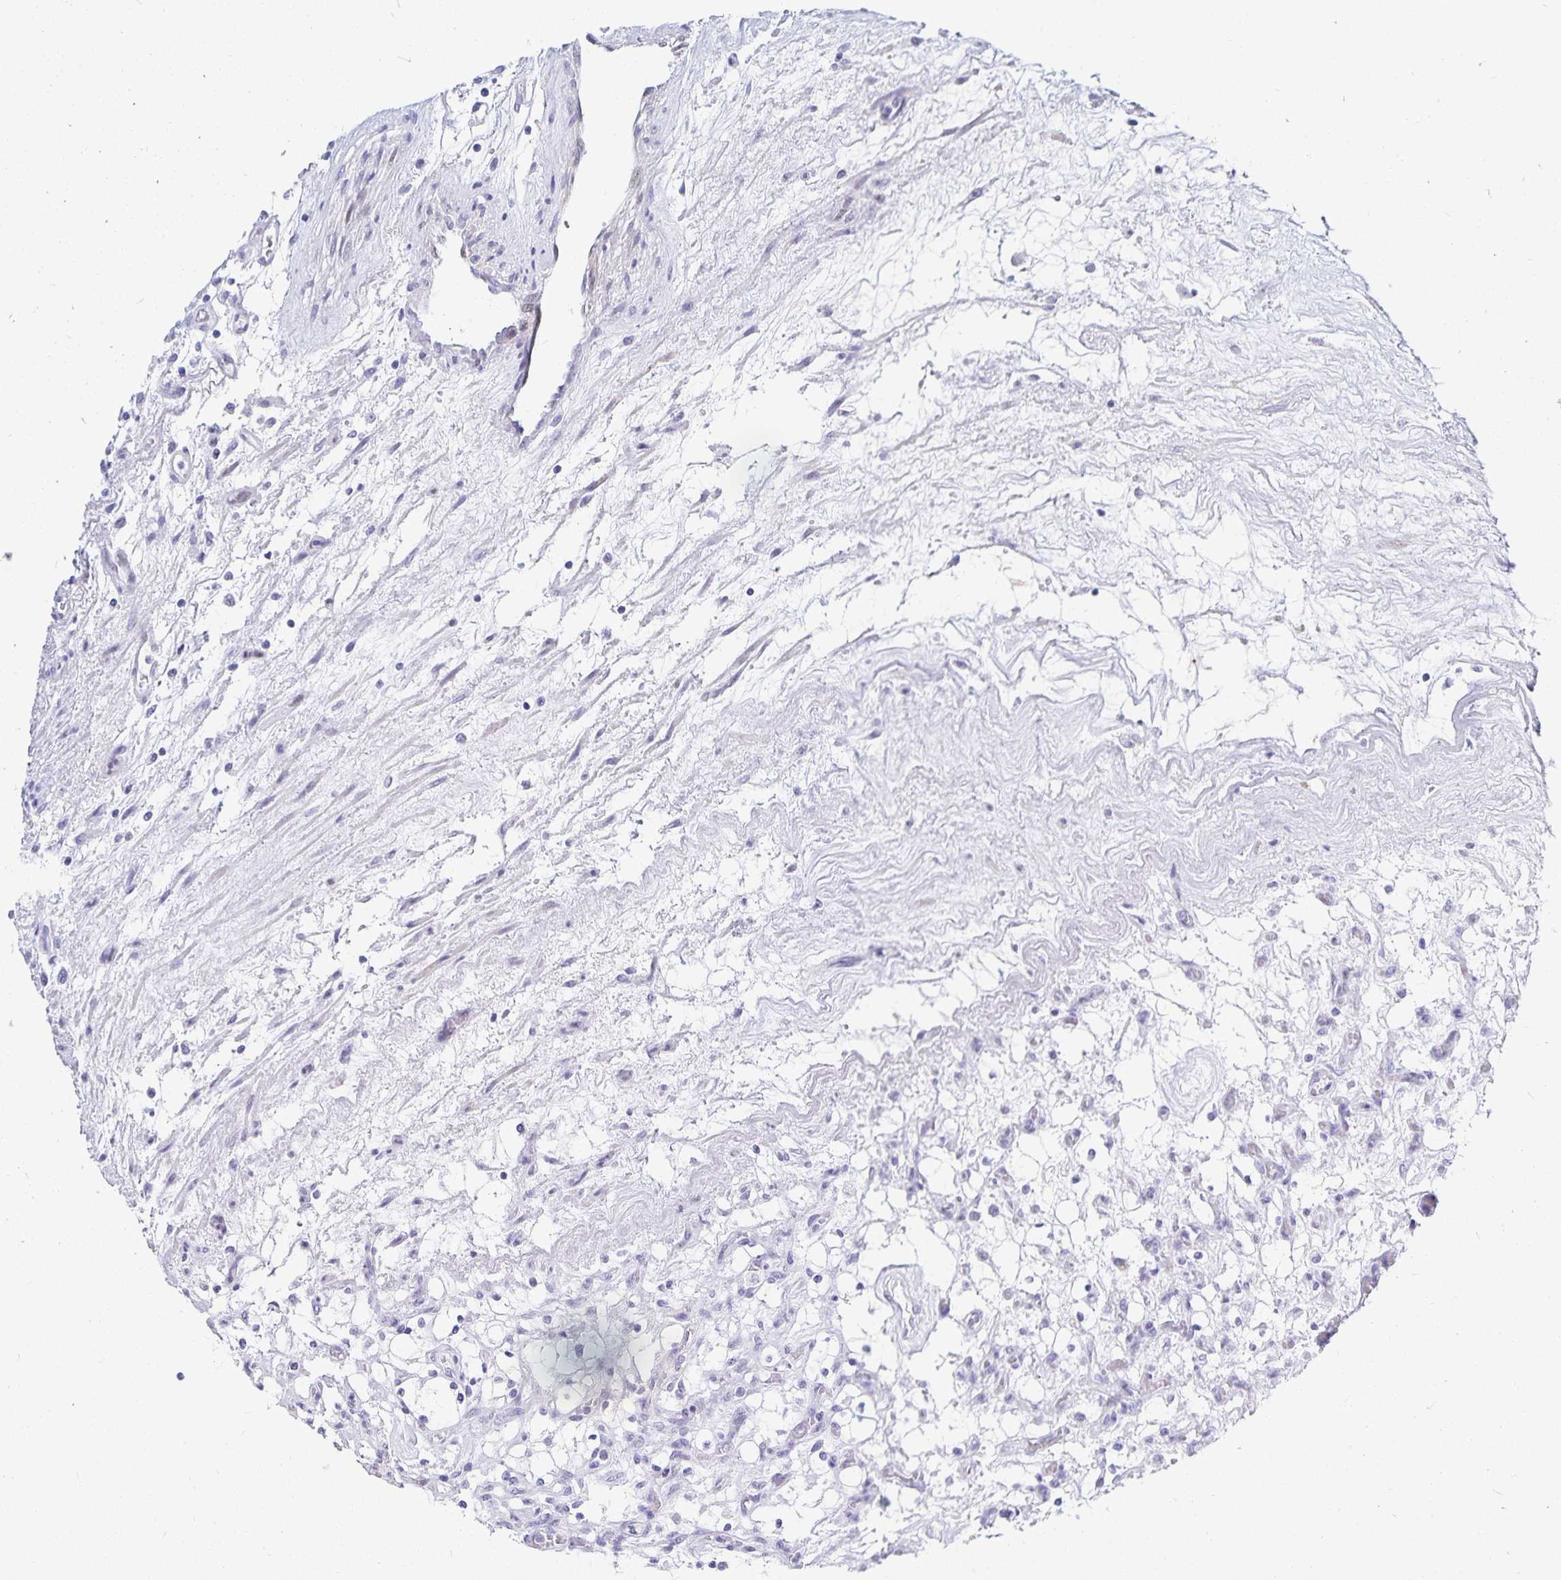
{"staining": {"intensity": "negative", "quantity": "none", "location": "none"}, "tissue": "renal cancer", "cell_type": "Tumor cells", "image_type": "cancer", "snomed": [{"axis": "morphology", "description": "Adenocarcinoma, NOS"}, {"axis": "topography", "description": "Kidney"}], "caption": "There is no significant staining in tumor cells of renal adenocarcinoma.", "gene": "HMGB3", "patient": {"sex": "female", "age": 69}}